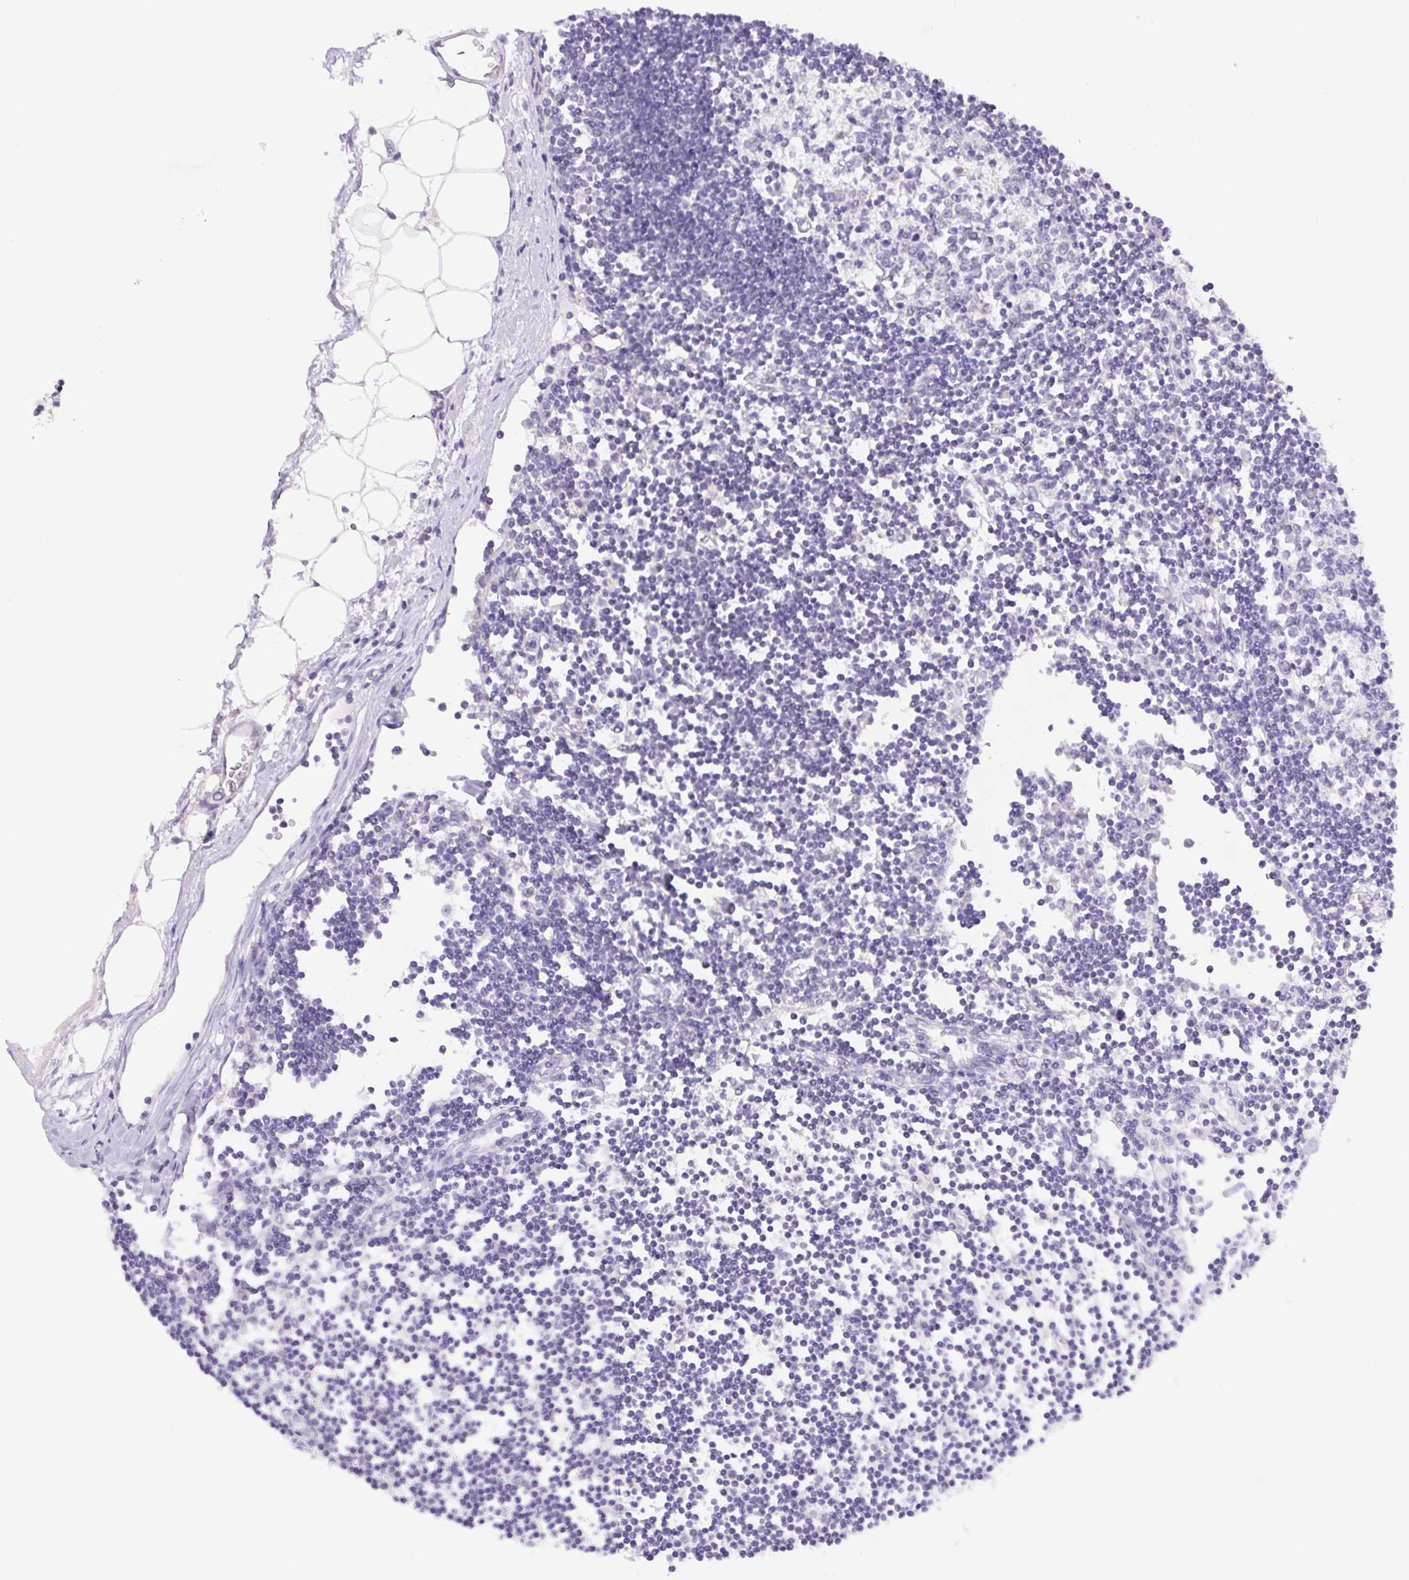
{"staining": {"intensity": "negative", "quantity": "none", "location": "none"}, "tissue": "lymph node", "cell_type": "Germinal center cells", "image_type": "normal", "snomed": [{"axis": "morphology", "description": "Normal tissue, NOS"}, {"axis": "topography", "description": "Lymph node"}], "caption": "Immunohistochemical staining of benign lymph node reveals no significant expression in germinal center cells.", "gene": "FKBP6", "patient": {"sex": "female", "age": 65}}